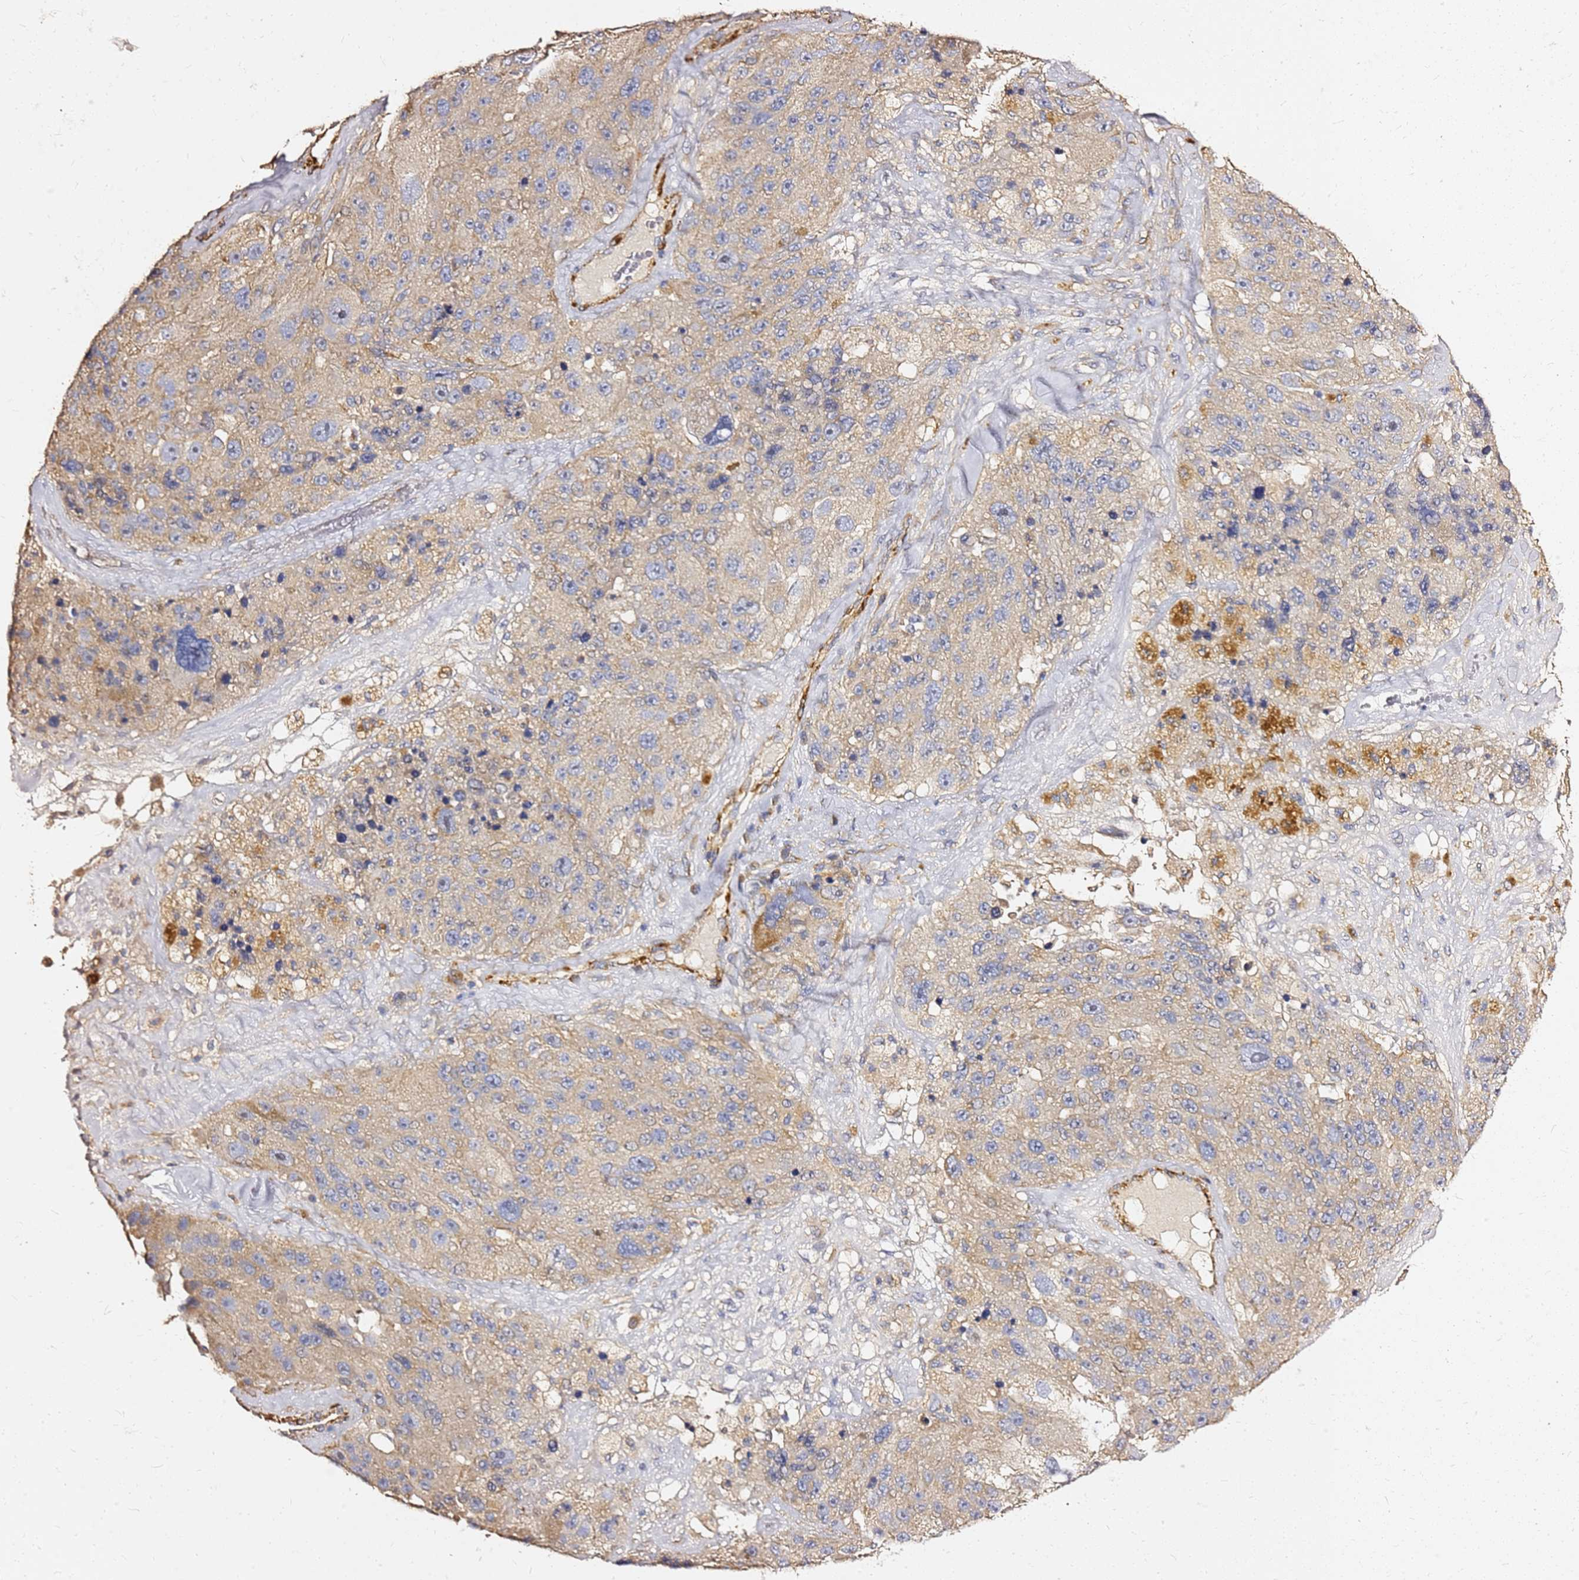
{"staining": {"intensity": "weak", "quantity": "25%-75%", "location": "cytoplasmic/membranous"}, "tissue": "melanoma", "cell_type": "Tumor cells", "image_type": "cancer", "snomed": [{"axis": "morphology", "description": "Malignant melanoma, Metastatic site"}, {"axis": "topography", "description": "Lymph node"}], "caption": "Malignant melanoma (metastatic site) was stained to show a protein in brown. There is low levels of weak cytoplasmic/membranous positivity in approximately 25%-75% of tumor cells. (IHC, brightfield microscopy, high magnification).", "gene": "EXD3", "patient": {"sex": "male", "age": 62}}